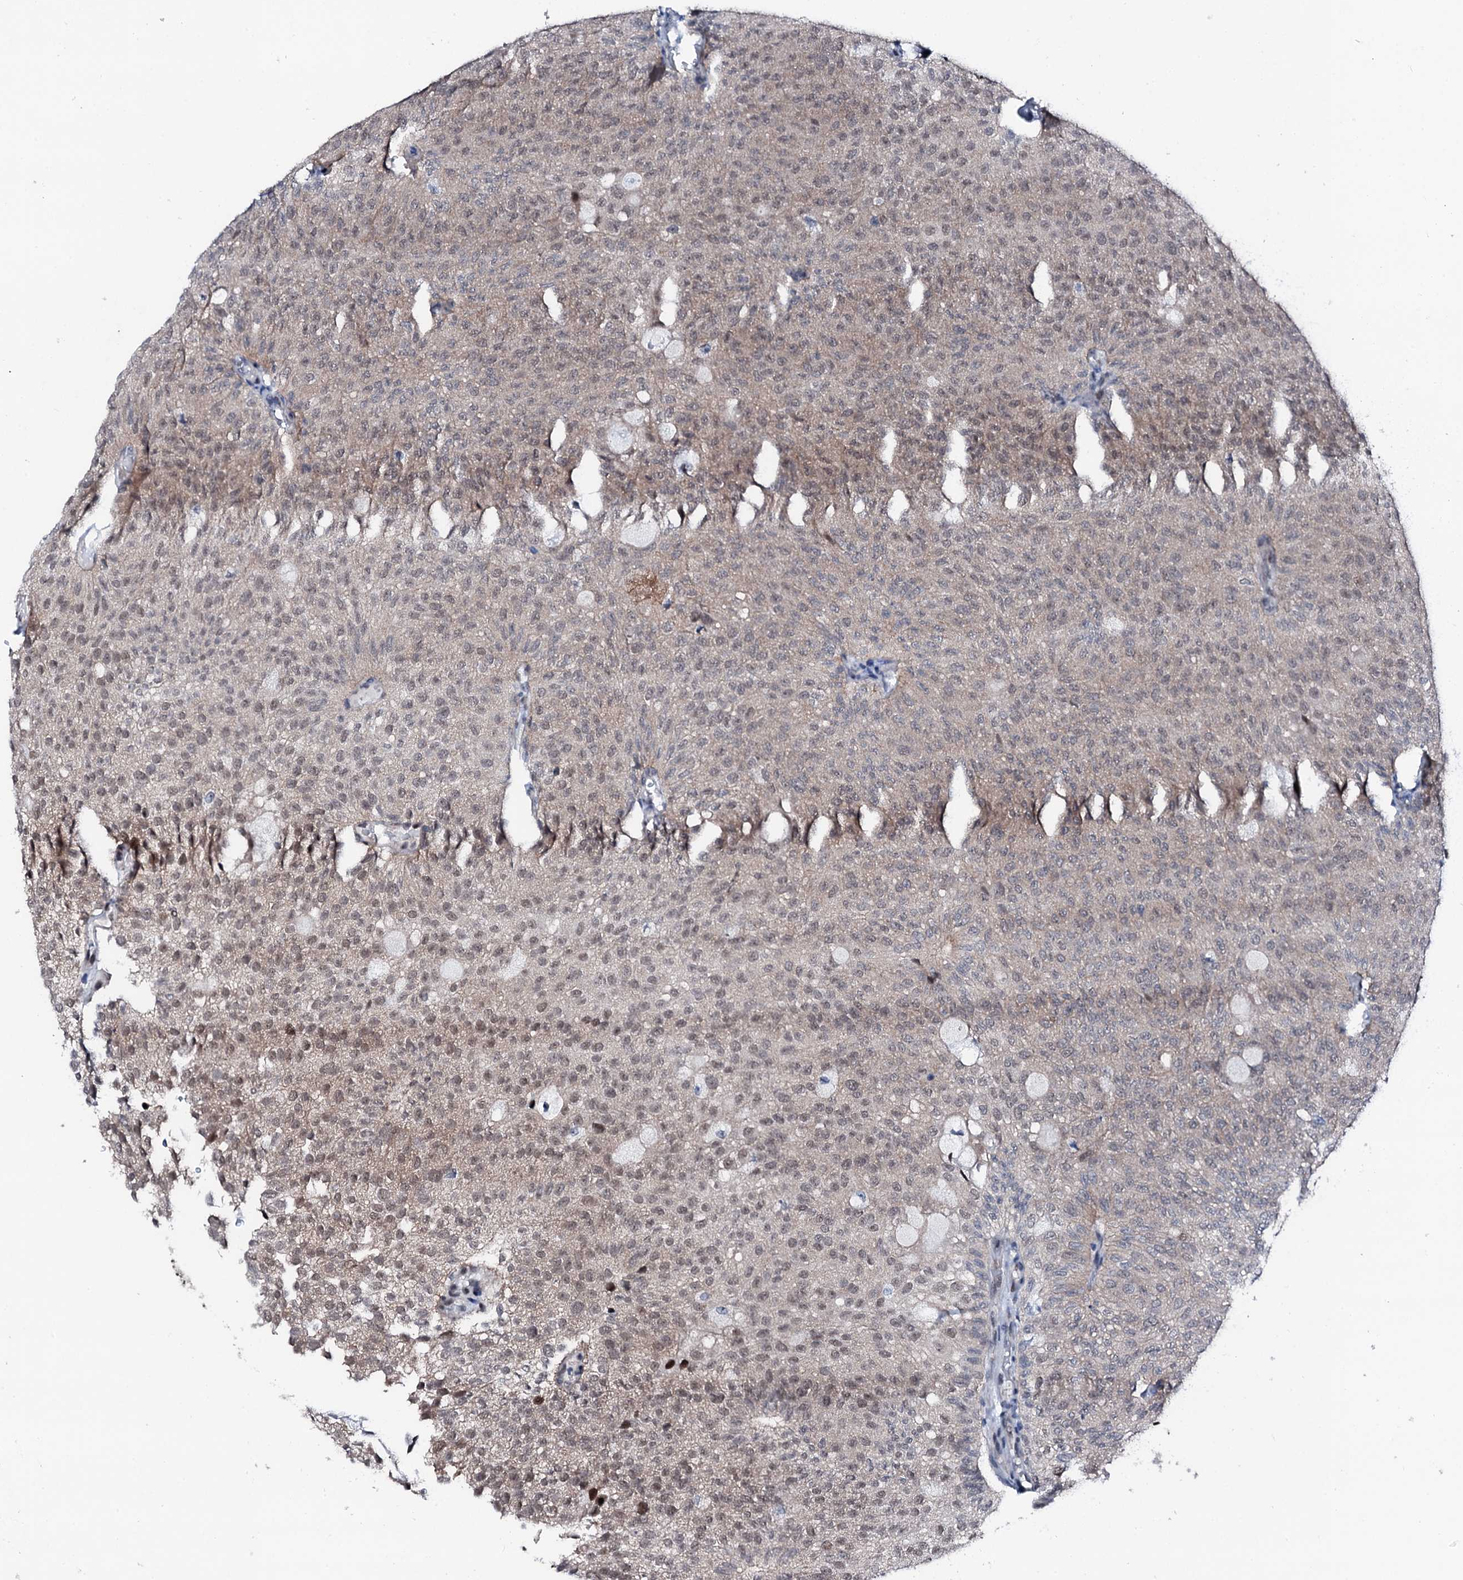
{"staining": {"intensity": "negative", "quantity": "none", "location": "none"}, "tissue": "urothelial cancer", "cell_type": "Tumor cells", "image_type": "cancer", "snomed": [{"axis": "morphology", "description": "Urothelial carcinoma, Low grade"}, {"axis": "topography", "description": "Urinary bladder"}], "caption": "There is no significant staining in tumor cells of urothelial carcinoma (low-grade).", "gene": "TRAFD1", "patient": {"sex": "male", "age": 78}}